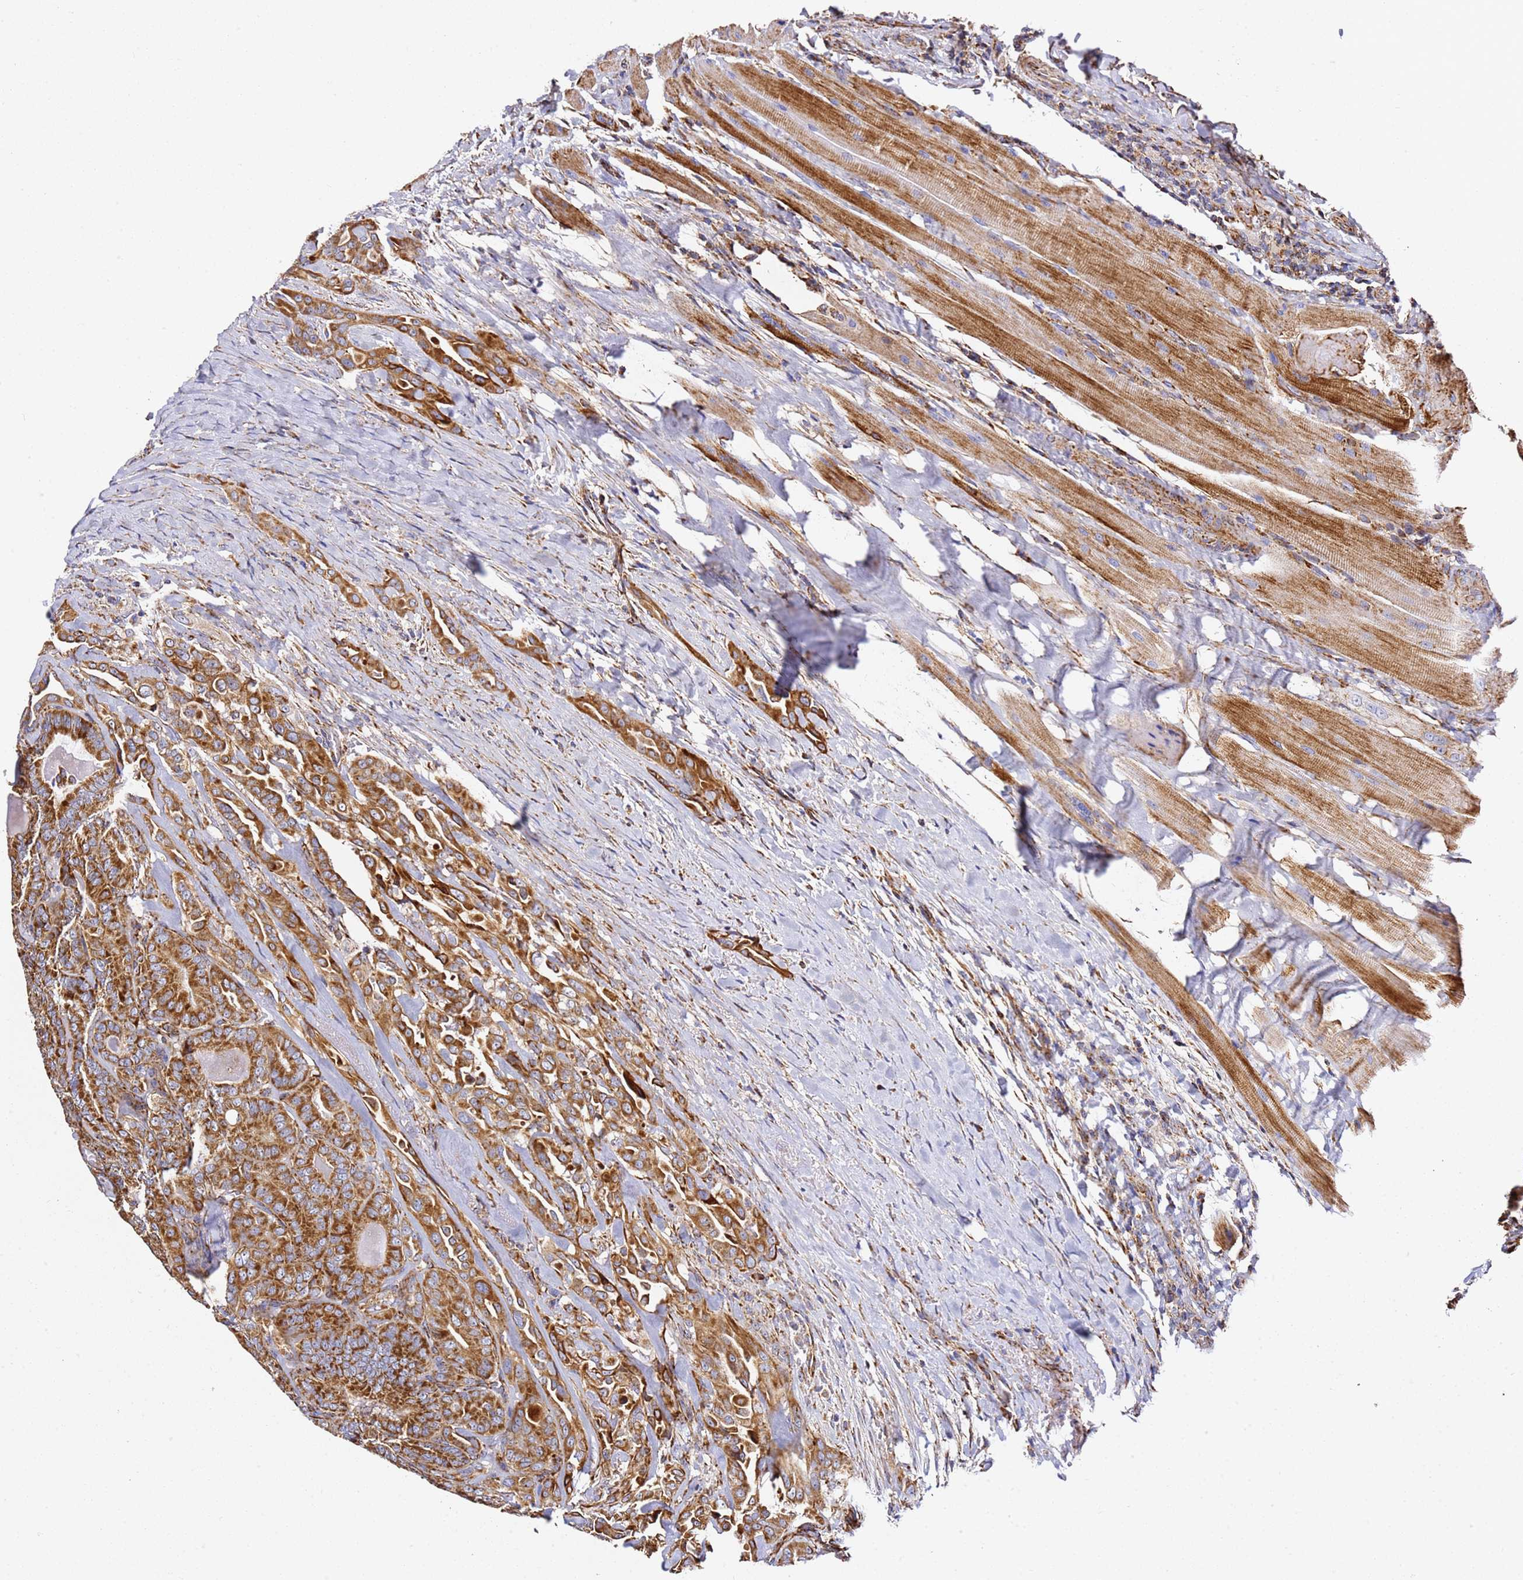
{"staining": {"intensity": "strong", "quantity": ">75%", "location": "cytoplasmic/membranous"}, "tissue": "thyroid cancer", "cell_type": "Tumor cells", "image_type": "cancer", "snomed": [{"axis": "morphology", "description": "Papillary adenocarcinoma, NOS"}, {"axis": "topography", "description": "Thyroid gland"}], "caption": "Strong cytoplasmic/membranous protein expression is present in about >75% of tumor cells in thyroid cancer.", "gene": "NDUFA3", "patient": {"sex": "male", "age": 61}}